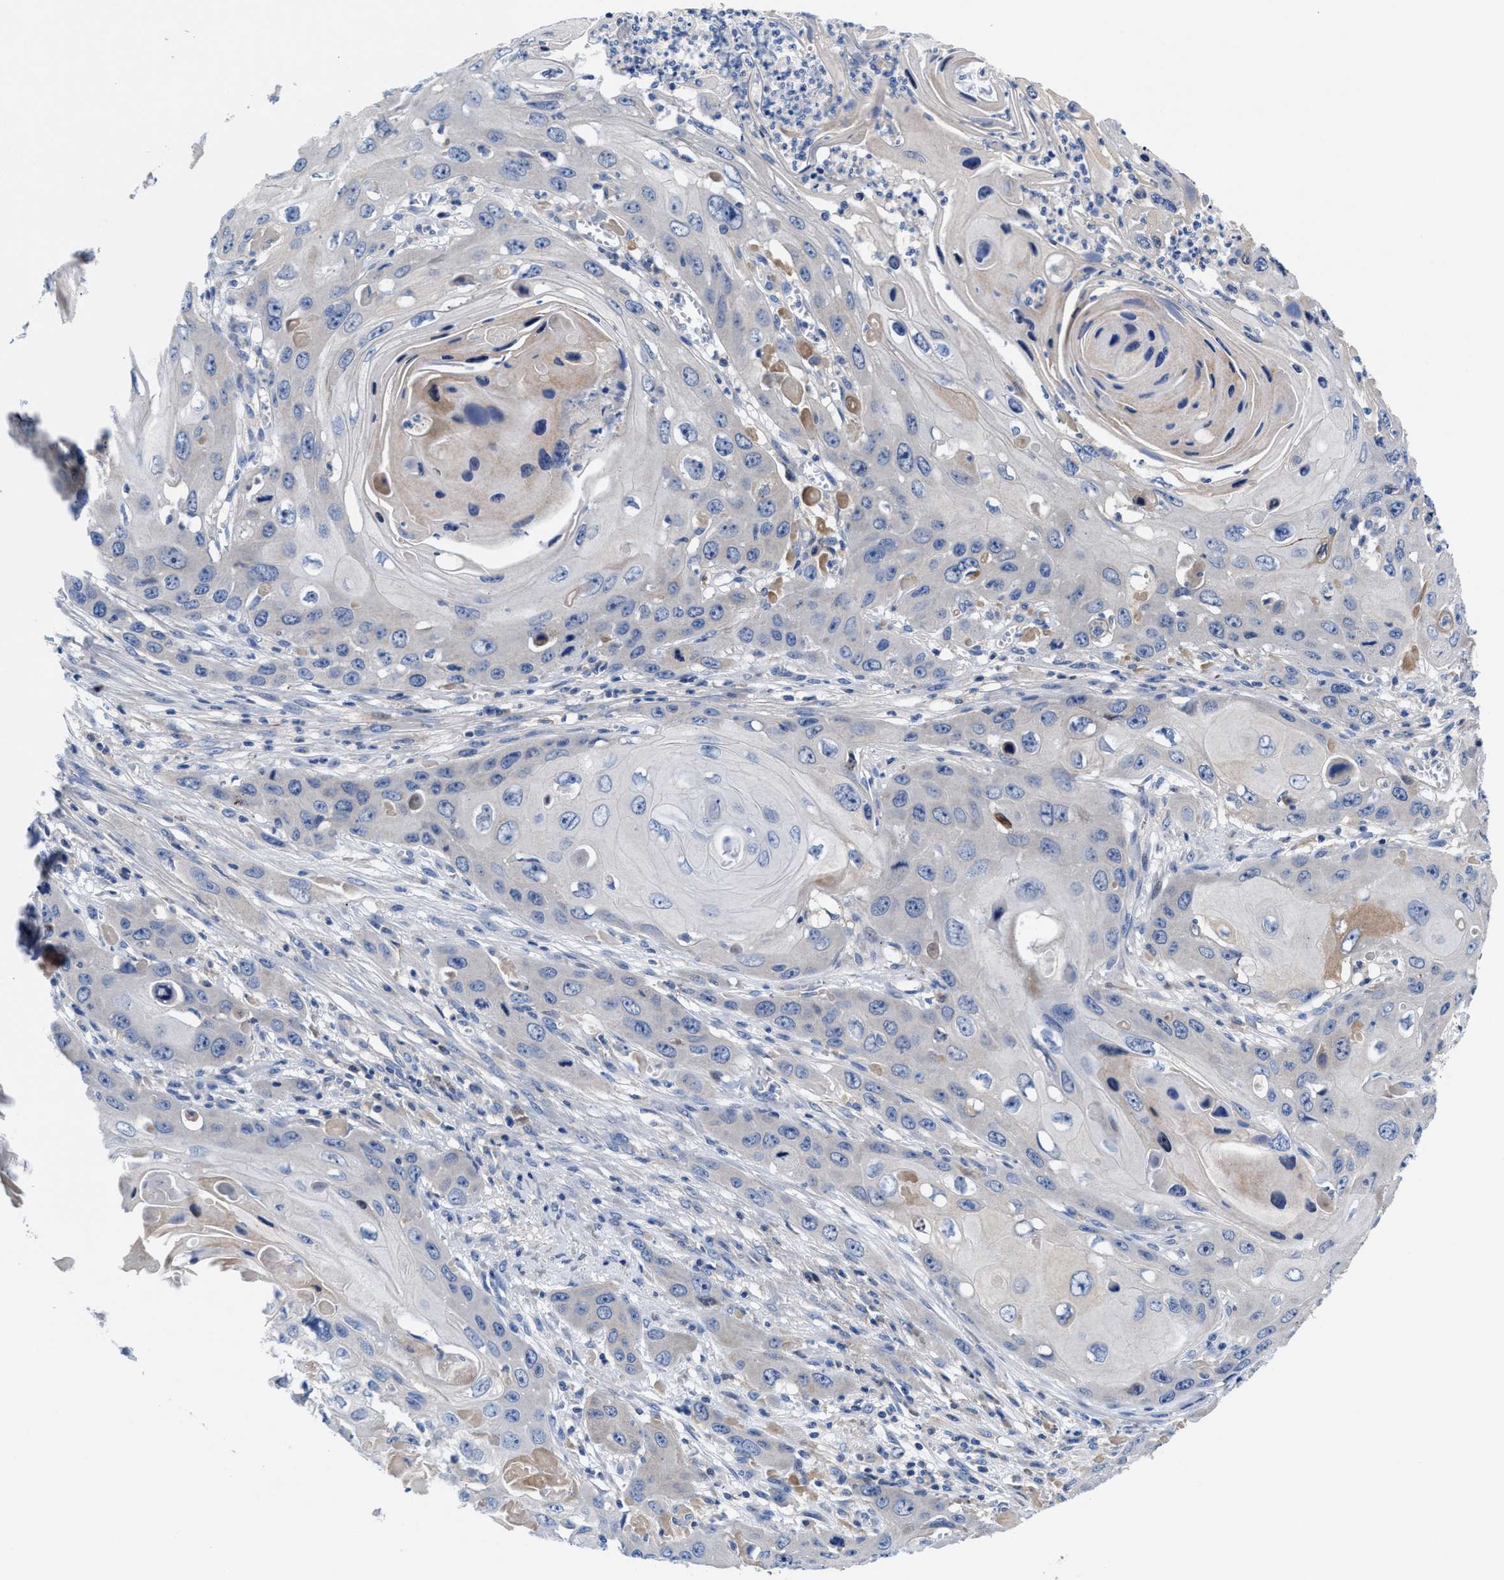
{"staining": {"intensity": "negative", "quantity": "none", "location": "none"}, "tissue": "skin cancer", "cell_type": "Tumor cells", "image_type": "cancer", "snomed": [{"axis": "morphology", "description": "Squamous cell carcinoma, NOS"}, {"axis": "topography", "description": "Skin"}], "caption": "A micrograph of human skin squamous cell carcinoma is negative for staining in tumor cells.", "gene": "DHRS13", "patient": {"sex": "male", "age": 55}}